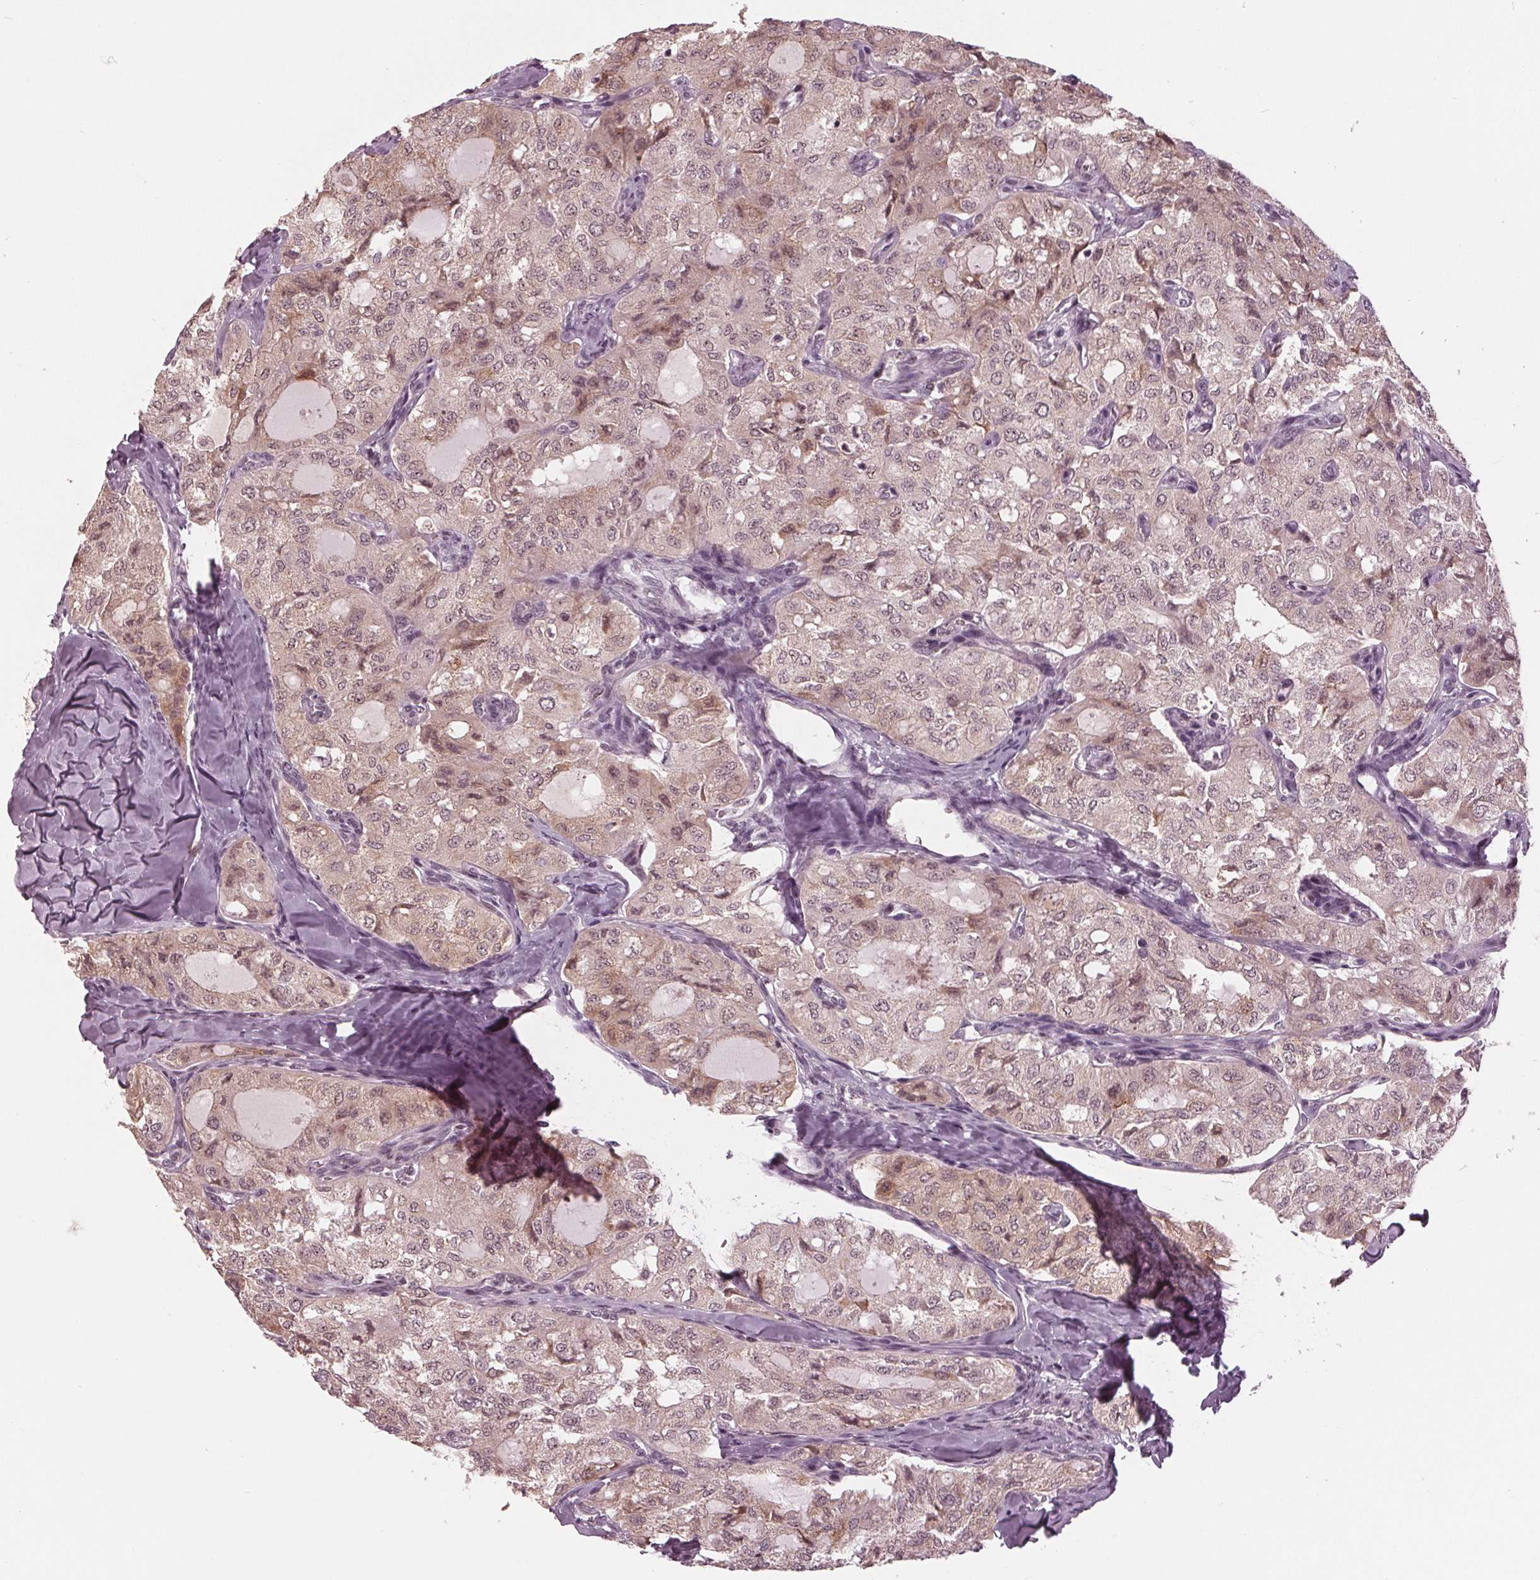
{"staining": {"intensity": "weak", "quantity": "25%-75%", "location": "cytoplasmic/membranous,nuclear"}, "tissue": "thyroid cancer", "cell_type": "Tumor cells", "image_type": "cancer", "snomed": [{"axis": "morphology", "description": "Follicular adenoma carcinoma, NOS"}, {"axis": "topography", "description": "Thyroid gland"}], "caption": "IHC (DAB (3,3'-diaminobenzidine)) staining of follicular adenoma carcinoma (thyroid) shows weak cytoplasmic/membranous and nuclear protein staining in about 25%-75% of tumor cells.", "gene": "SLX4", "patient": {"sex": "male", "age": 75}}